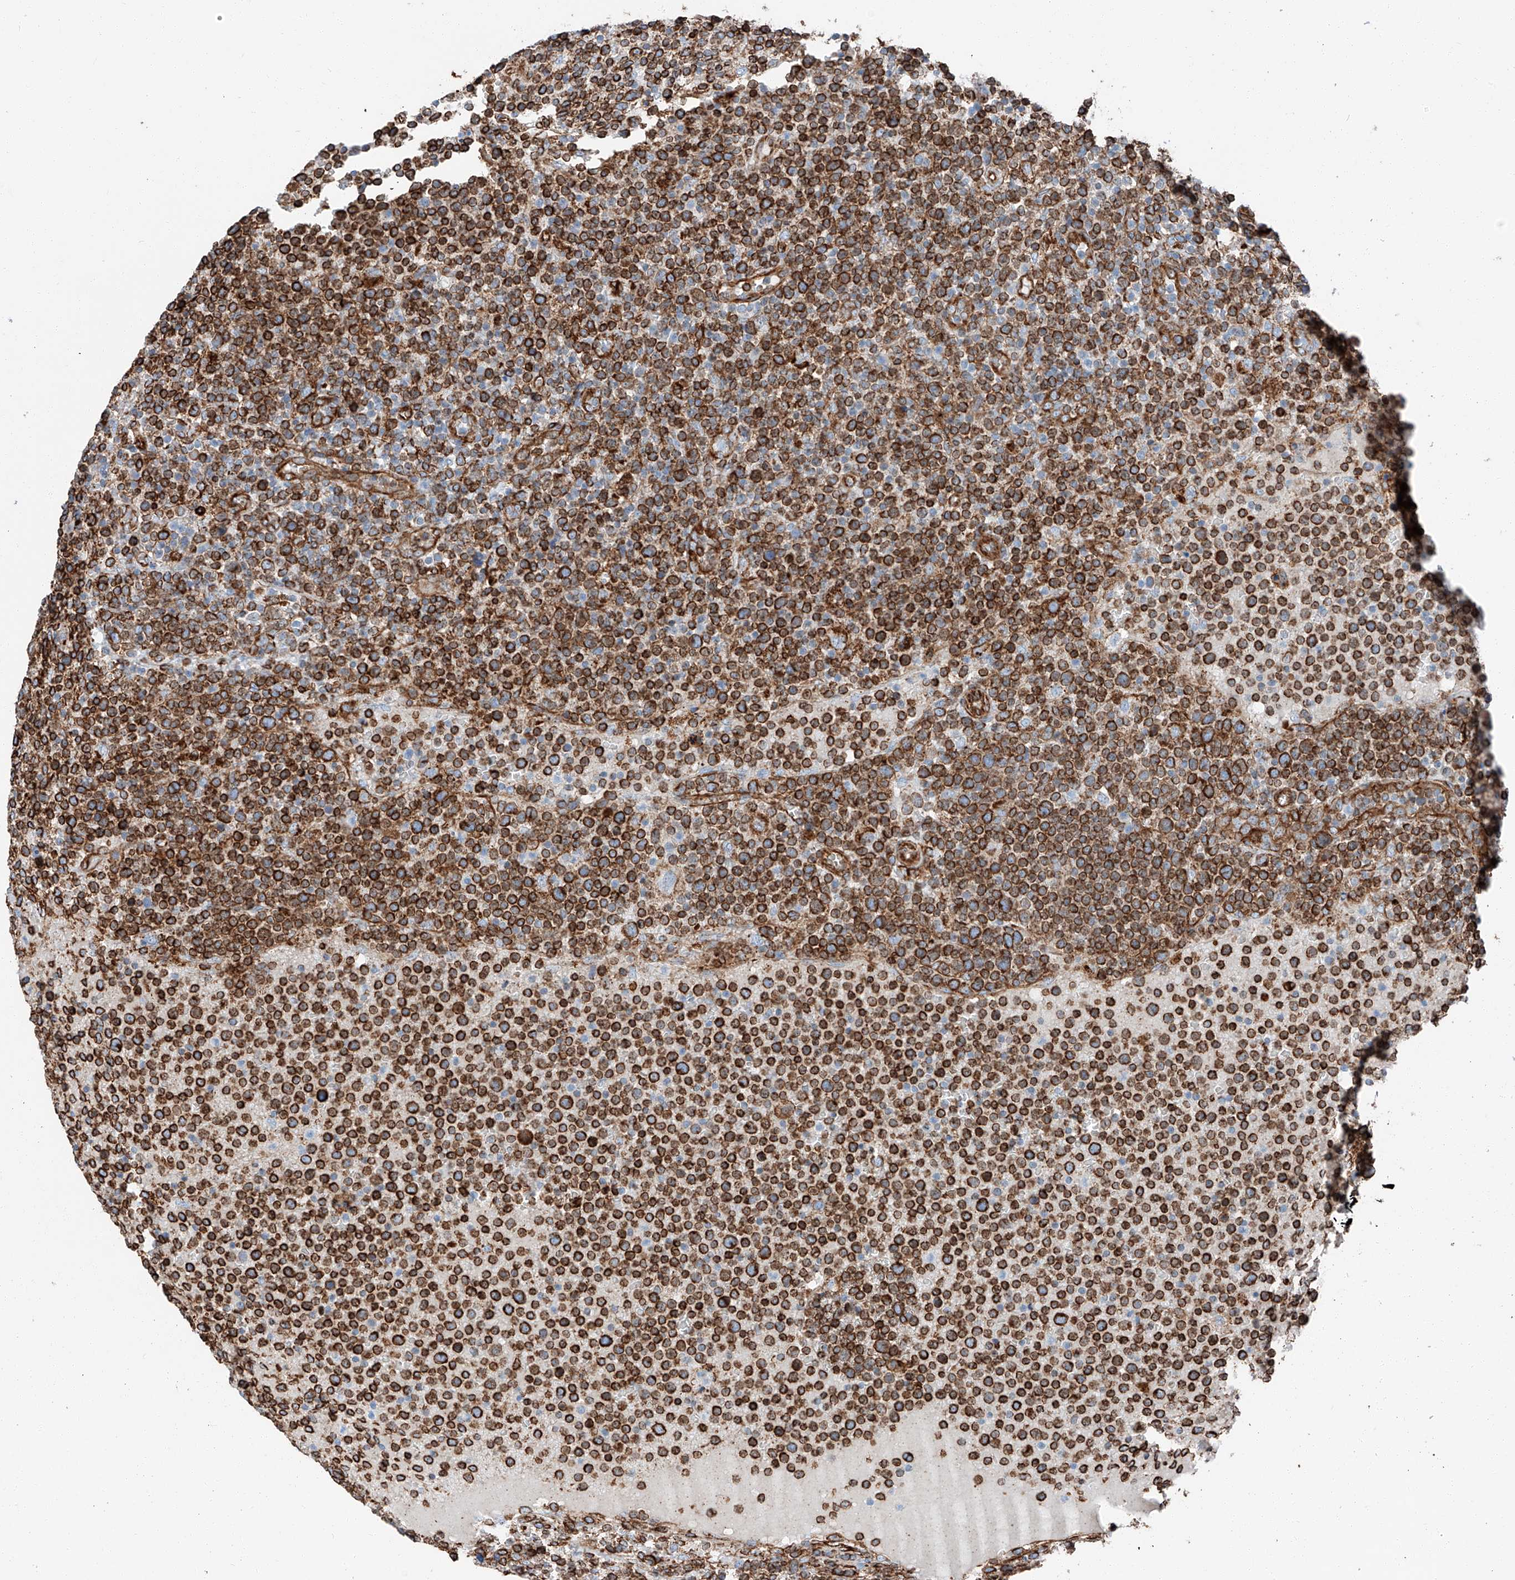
{"staining": {"intensity": "strong", "quantity": ">75%", "location": "cytoplasmic/membranous"}, "tissue": "lymphoma", "cell_type": "Tumor cells", "image_type": "cancer", "snomed": [{"axis": "morphology", "description": "Malignant lymphoma, non-Hodgkin's type, High grade"}, {"axis": "topography", "description": "Lymph node"}], "caption": "IHC of human lymphoma demonstrates high levels of strong cytoplasmic/membranous staining in approximately >75% of tumor cells. The protein of interest is stained brown, and the nuclei are stained in blue (DAB (3,3'-diaminobenzidine) IHC with brightfield microscopy, high magnification).", "gene": "ZNF804A", "patient": {"sex": "male", "age": 61}}